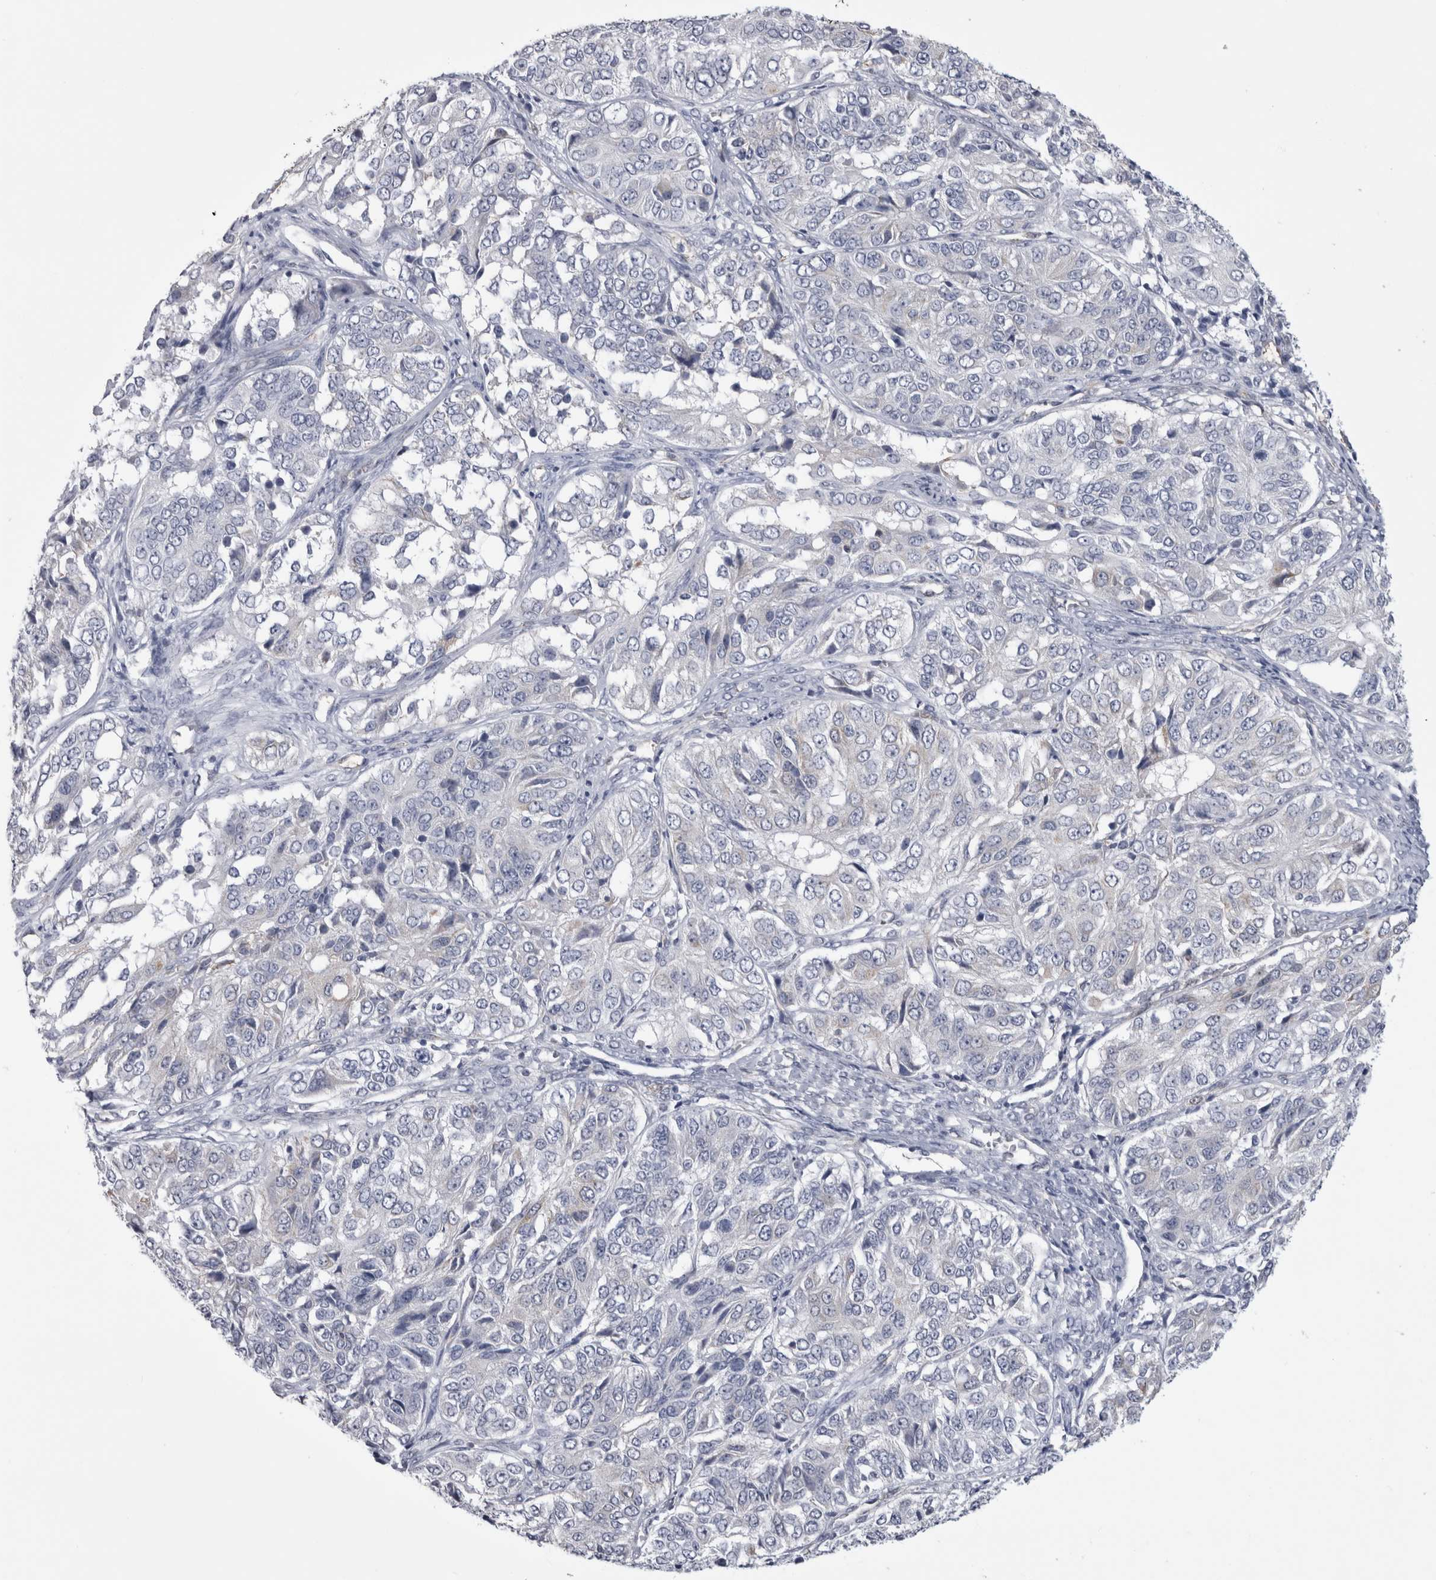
{"staining": {"intensity": "negative", "quantity": "none", "location": "none"}, "tissue": "ovarian cancer", "cell_type": "Tumor cells", "image_type": "cancer", "snomed": [{"axis": "morphology", "description": "Carcinoma, endometroid"}, {"axis": "topography", "description": "Ovary"}], "caption": "Tumor cells are negative for brown protein staining in endometroid carcinoma (ovarian).", "gene": "ACOT7", "patient": {"sex": "female", "age": 51}}